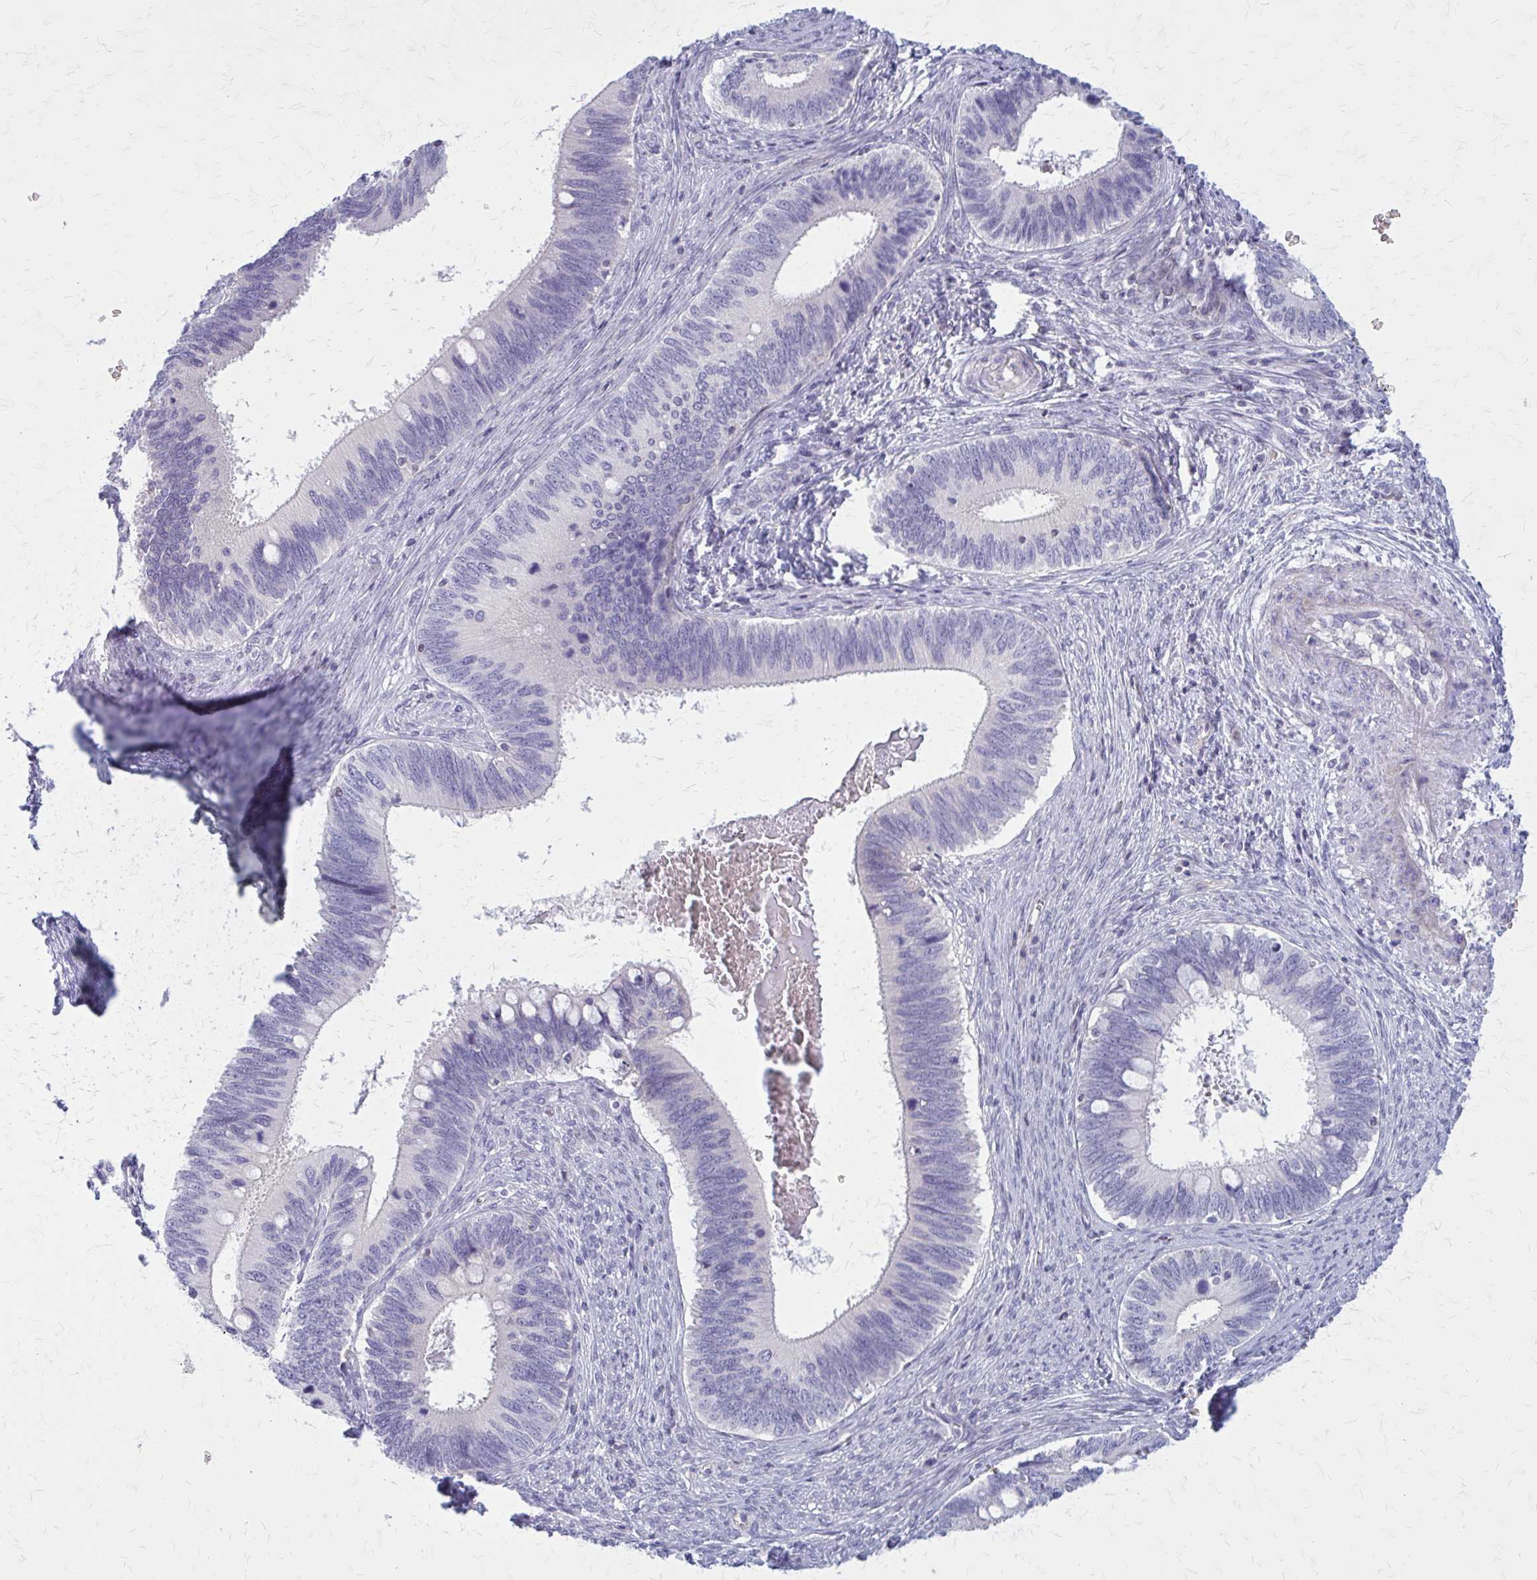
{"staining": {"intensity": "negative", "quantity": "none", "location": "none"}, "tissue": "cervical cancer", "cell_type": "Tumor cells", "image_type": "cancer", "snomed": [{"axis": "morphology", "description": "Adenocarcinoma, NOS"}, {"axis": "topography", "description": "Cervix"}], "caption": "Tumor cells are negative for brown protein staining in cervical cancer (adenocarcinoma).", "gene": "PITPNM1", "patient": {"sex": "female", "age": 42}}